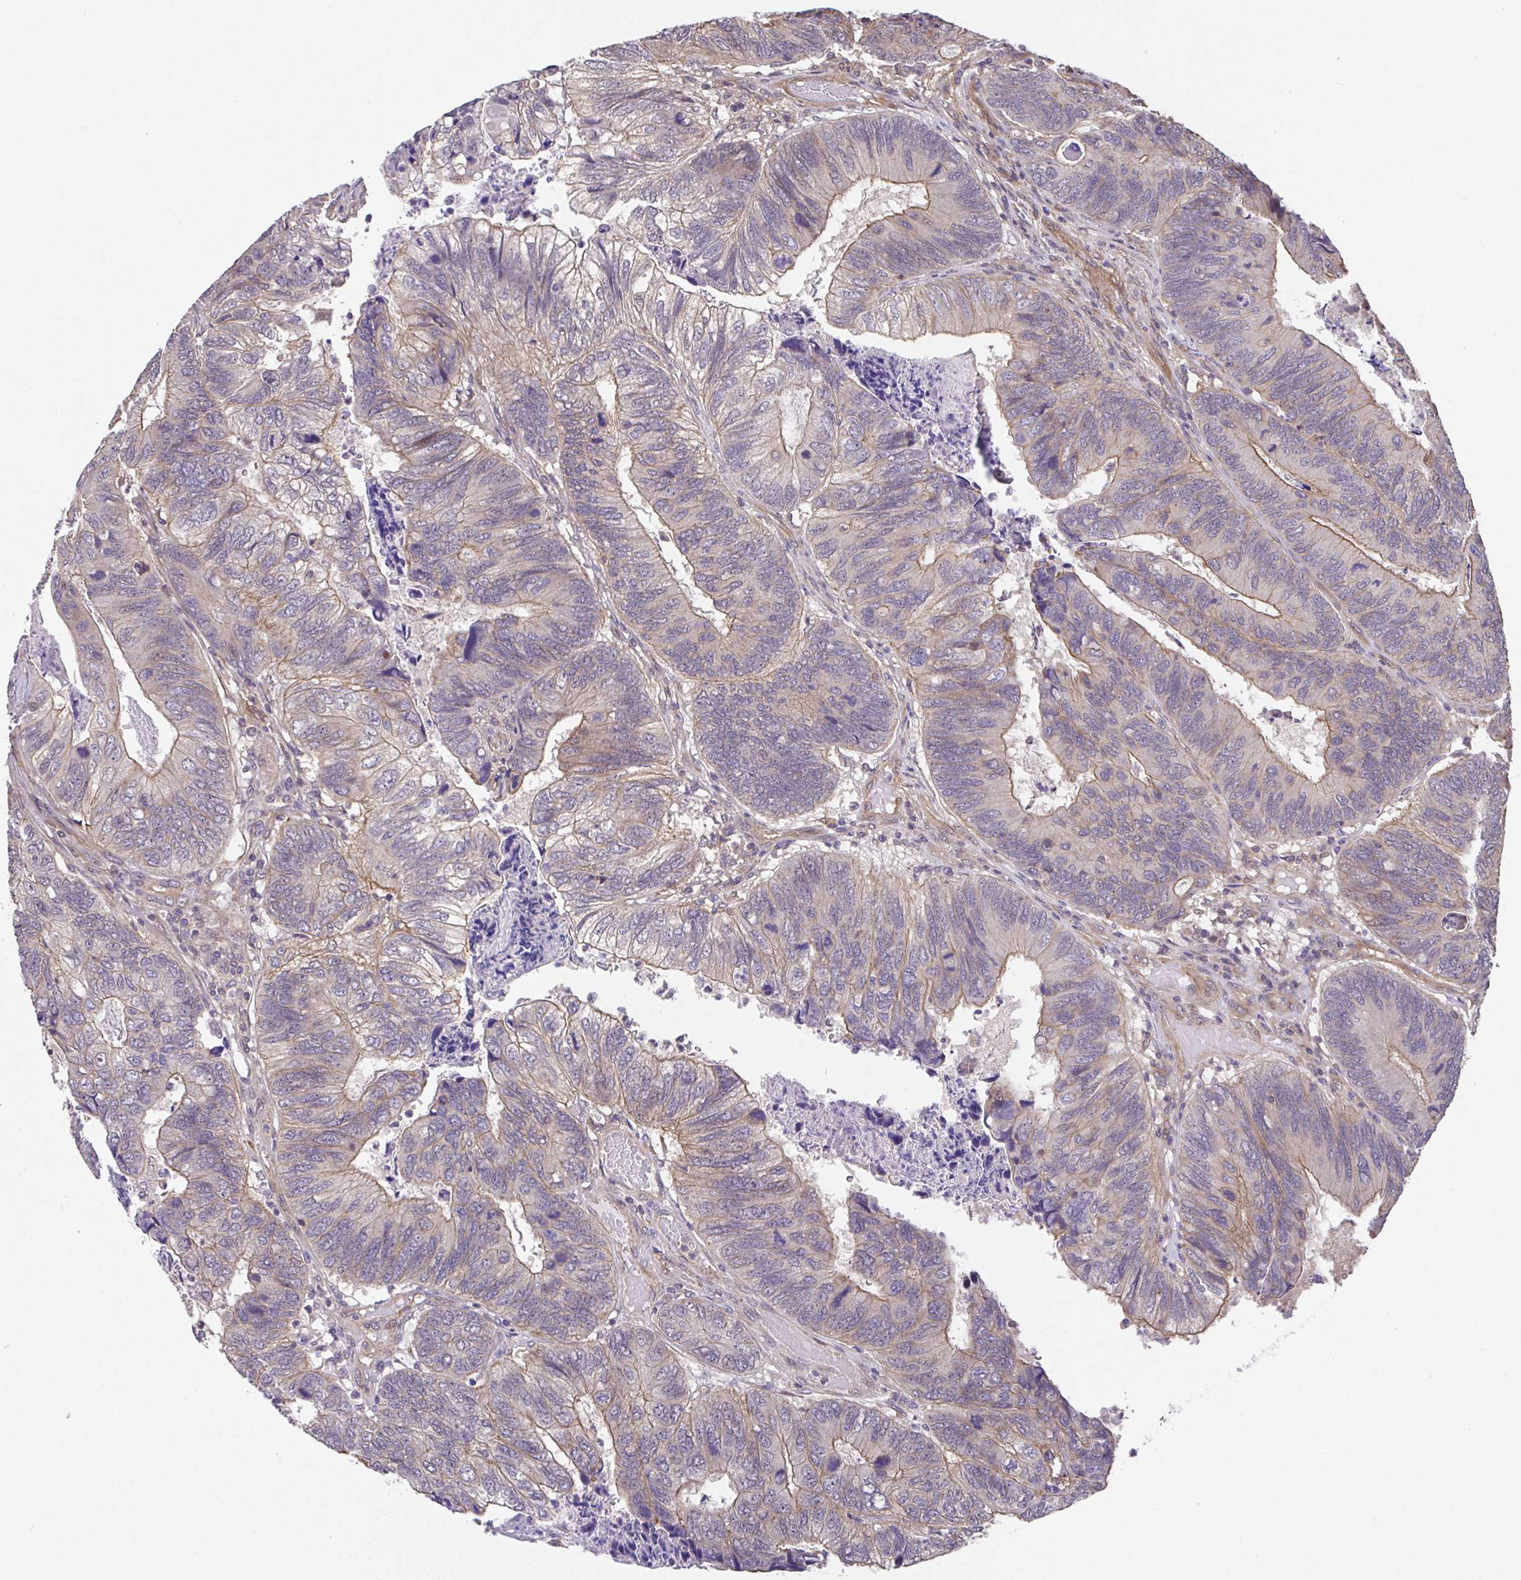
{"staining": {"intensity": "moderate", "quantity": "25%-75%", "location": "cytoplasmic/membranous"}, "tissue": "colorectal cancer", "cell_type": "Tumor cells", "image_type": "cancer", "snomed": [{"axis": "morphology", "description": "Adenocarcinoma, NOS"}, {"axis": "topography", "description": "Colon"}], "caption": "Protein staining of colorectal adenocarcinoma tissue reveals moderate cytoplasmic/membranous staining in approximately 25%-75% of tumor cells. The protein of interest is stained brown, and the nuclei are stained in blue (DAB (3,3'-diaminobenzidine) IHC with brightfield microscopy, high magnification).", "gene": "ZNF696", "patient": {"sex": "female", "age": 67}}